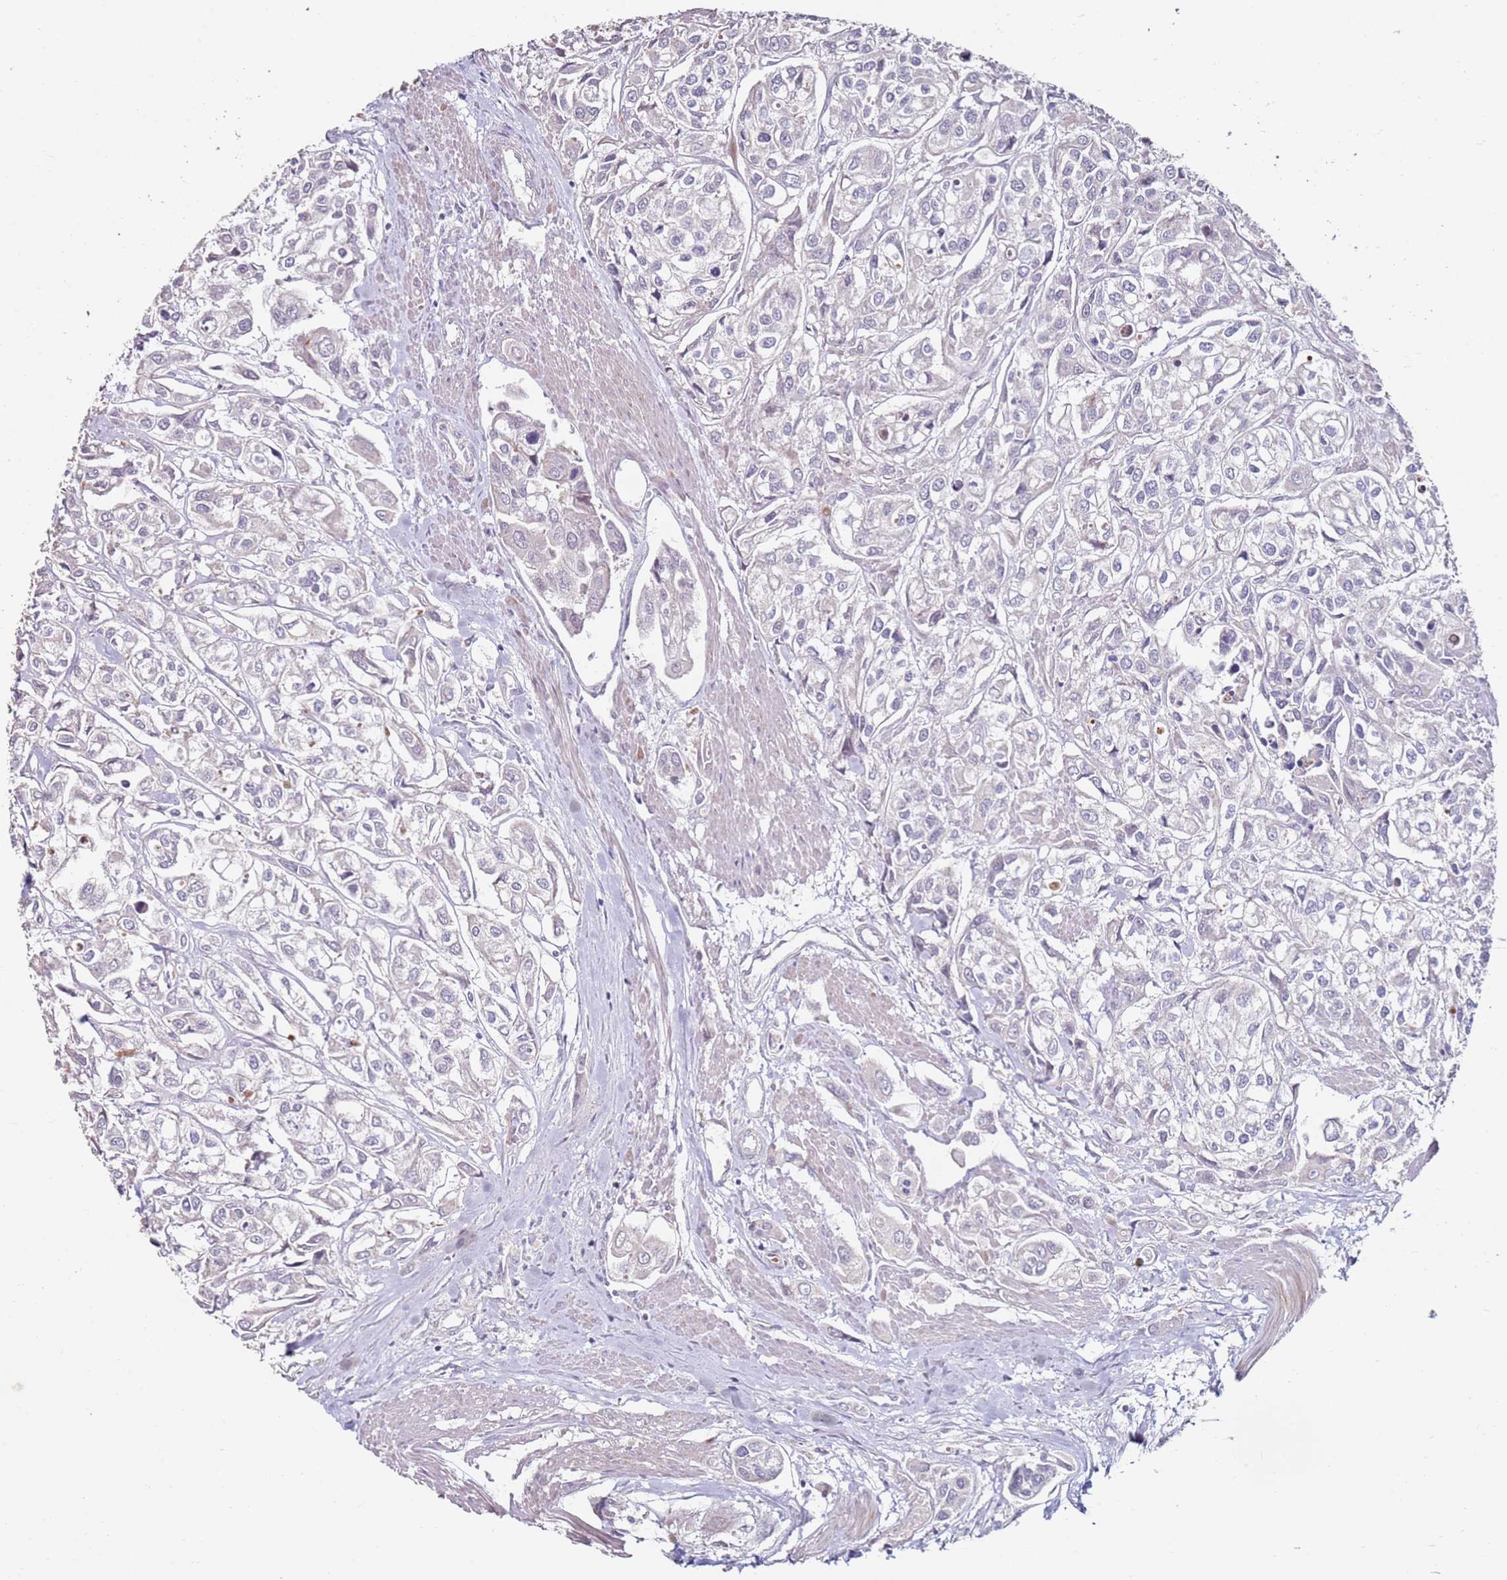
{"staining": {"intensity": "negative", "quantity": "none", "location": "none"}, "tissue": "urothelial cancer", "cell_type": "Tumor cells", "image_type": "cancer", "snomed": [{"axis": "morphology", "description": "Urothelial carcinoma, High grade"}, {"axis": "topography", "description": "Urinary bladder"}], "caption": "Immunohistochemistry (IHC) micrograph of neoplastic tissue: human urothelial cancer stained with DAB displays no significant protein positivity in tumor cells.", "gene": "RARS2", "patient": {"sex": "male", "age": 67}}